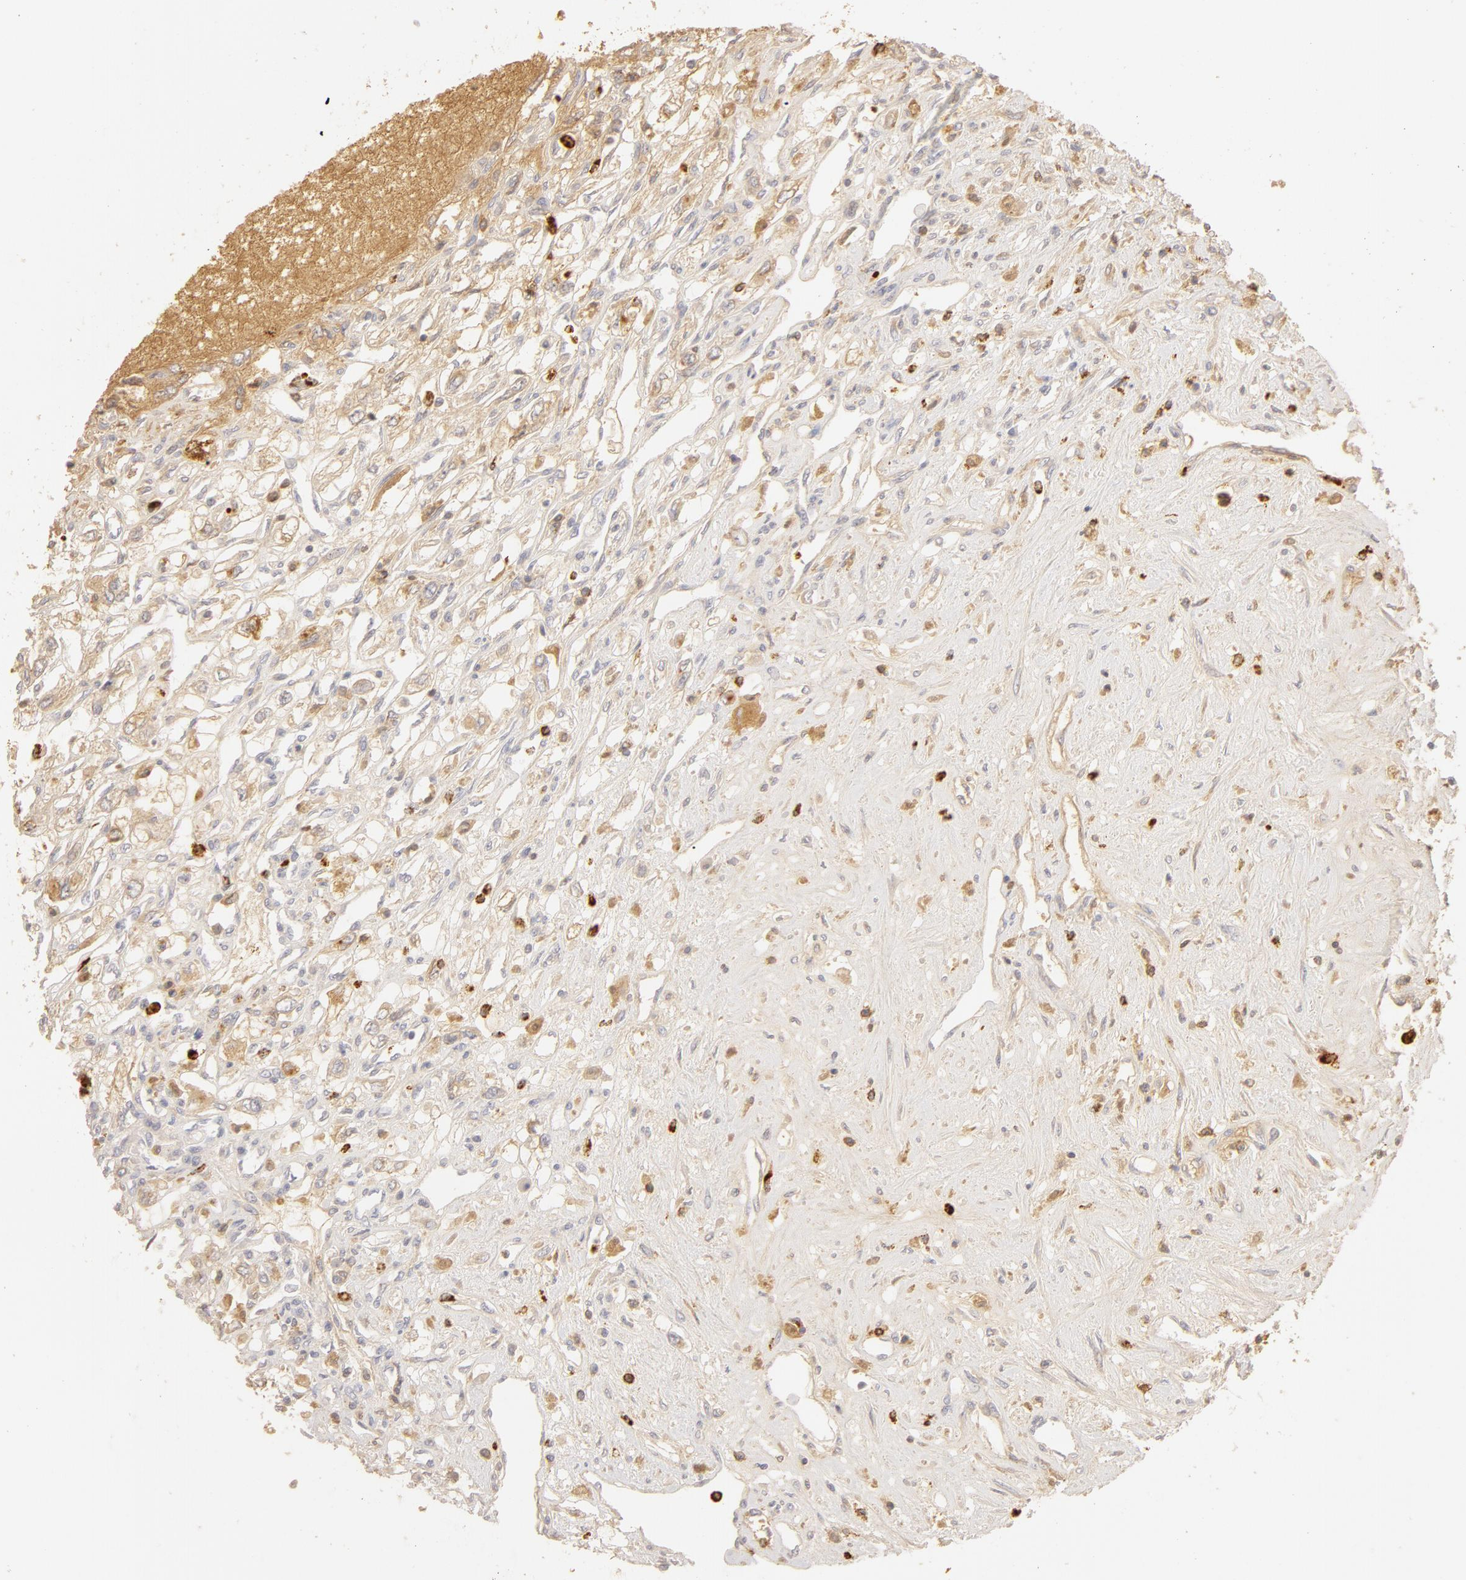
{"staining": {"intensity": "weak", "quantity": "<25%", "location": "cytoplasmic/membranous"}, "tissue": "renal cancer", "cell_type": "Tumor cells", "image_type": "cancer", "snomed": [{"axis": "morphology", "description": "Adenocarcinoma, NOS"}, {"axis": "topography", "description": "Kidney"}], "caption": "High power microscopy histopathology image of an IHC photomicrograph of renal cancer, revealing no significant staining in tumor cells.", "gene": "C1R", "patient": {"sex": "male", "age": 57}}